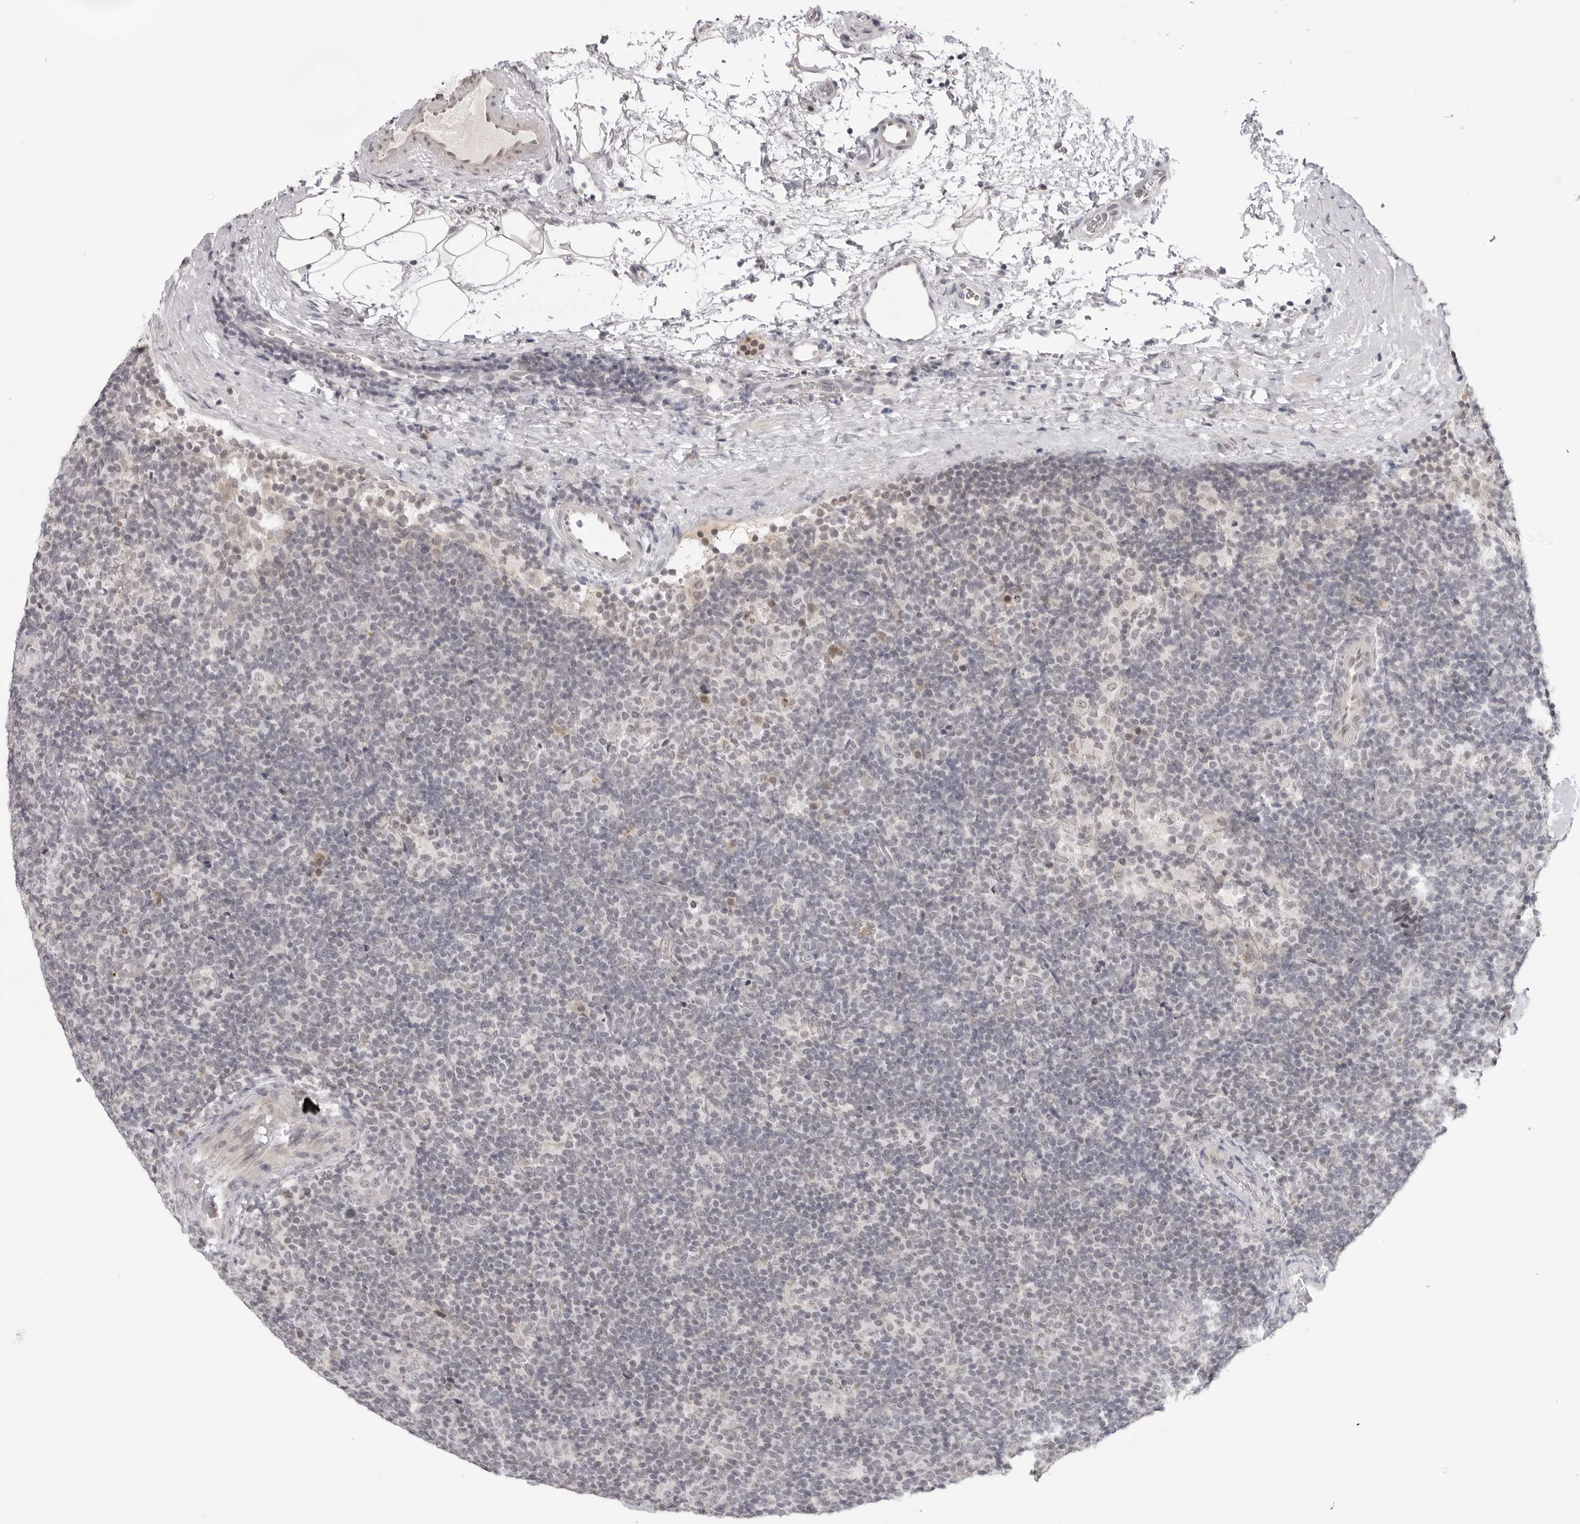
{"staining": {"intensity": "negative", "quantity": "none", "location": "none"}, "tissue": "lymphoma", "cell_type": "Tumor cells", "image_type": "cancer", "snomed": [{"axis": "morphology", "description": "Hodgkin's disease, NOS"}, {"axis": "topography", "description": "Lymph node"}], "caption": "This photomicrograph is of Hodgkin's disease stained with IHC to label a protein in brown with the nuclei are counter-stained blue. There is no expression in tumor cells. The staining is performed using DAB (3,3'-diaminobenzidine) brown chromogen with nuclei counter-stained in using hematoxylin.", "gene": "ACP6", "patient": {"sex": "female", "age": 57}}